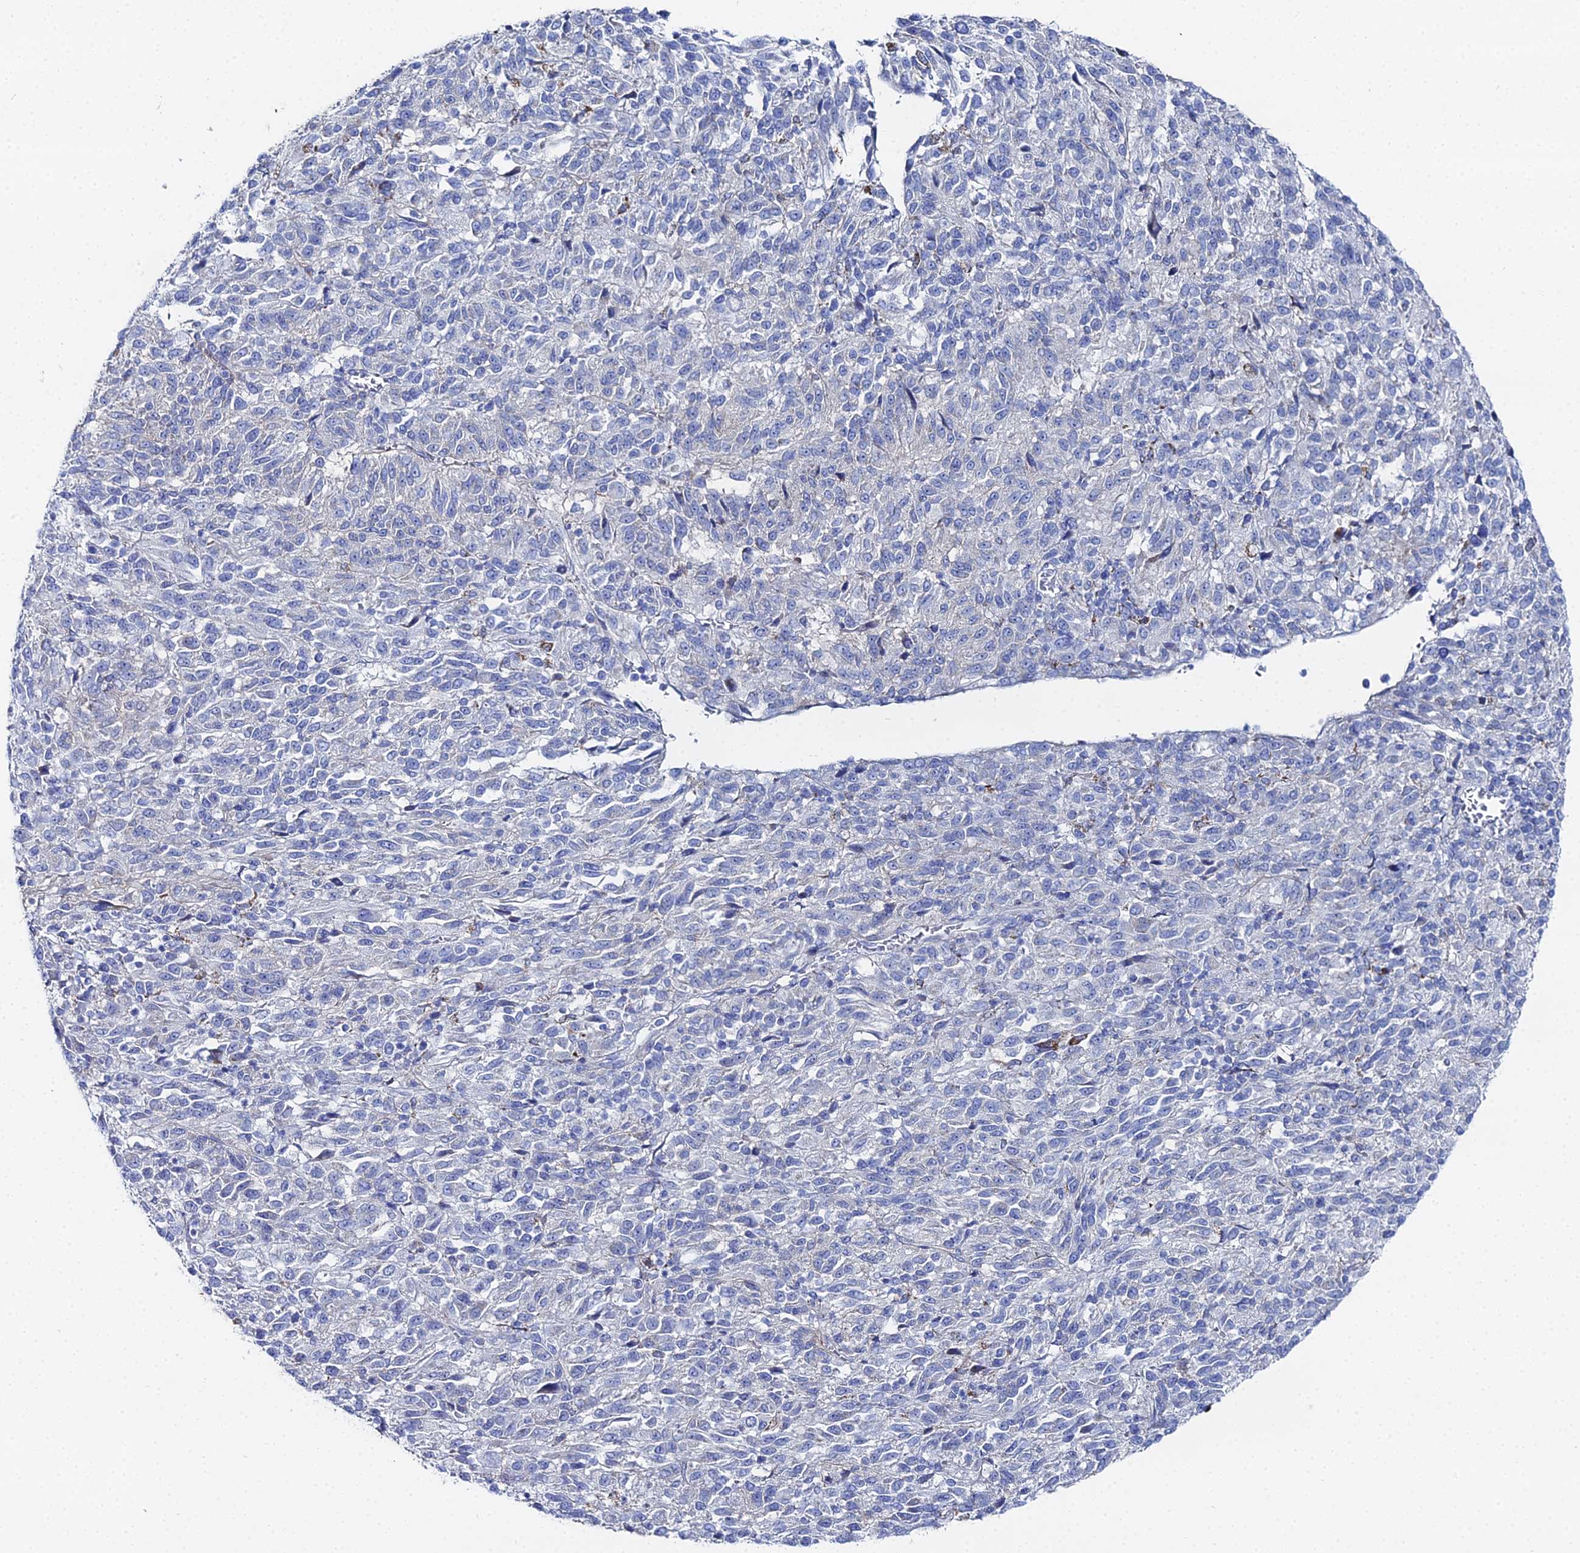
{"staining": {"intensity": "negative", "quantity": "none", "location": "none"}, "tissue": "melanoma", "cell_type": "Tumor cells", "image_type": "cancer", "snomed": [{"axis": "morphology", "description": "Malignant melanoma, Metastatic site"}, {"axis": "topography", "description": "Lung"}], "caption": "A photomicrograph of human melanoma is negative for staining in tumor cells.", "gene": "DHX34", "patient": {"sex": "male", "age": 64}}